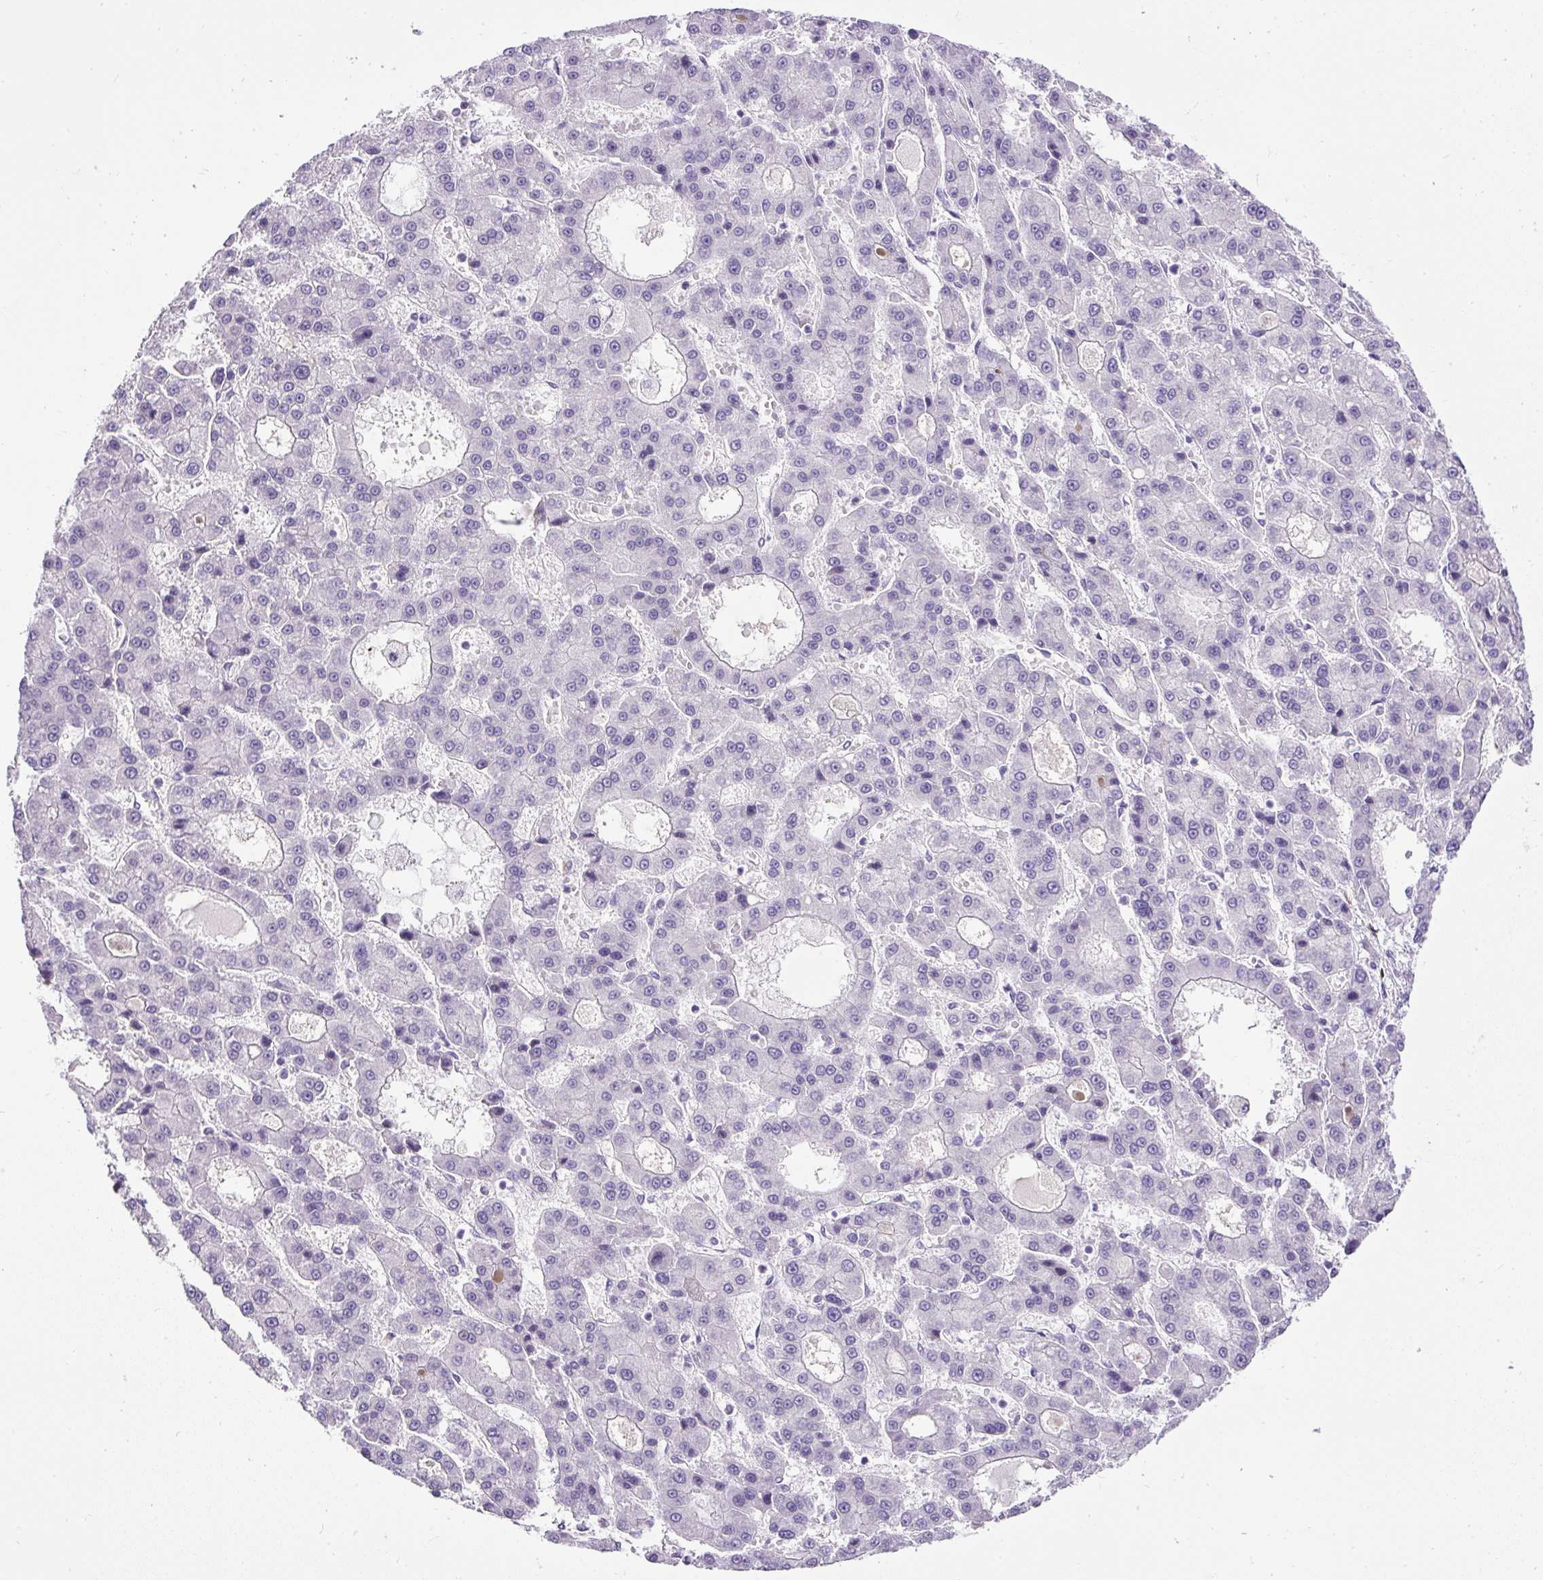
{"staining": {"intensity": "negative", "quantity": "none", "location": "none"}, "tissue": "liver cancer", "cell_type": "Tumor cells", "image_type": "cancer", "snomed": [{"axis": "morphology", "description": "Carcinoma, Hepatocellular, NOS"}, {"axis": "topography", "description": "Liver"}], "caption": "Protein analysis of liver cancer reveals no significant staining in tumor cells.", "gene": "WNT10B", "patient": {"sex": "male", "age": 70}}